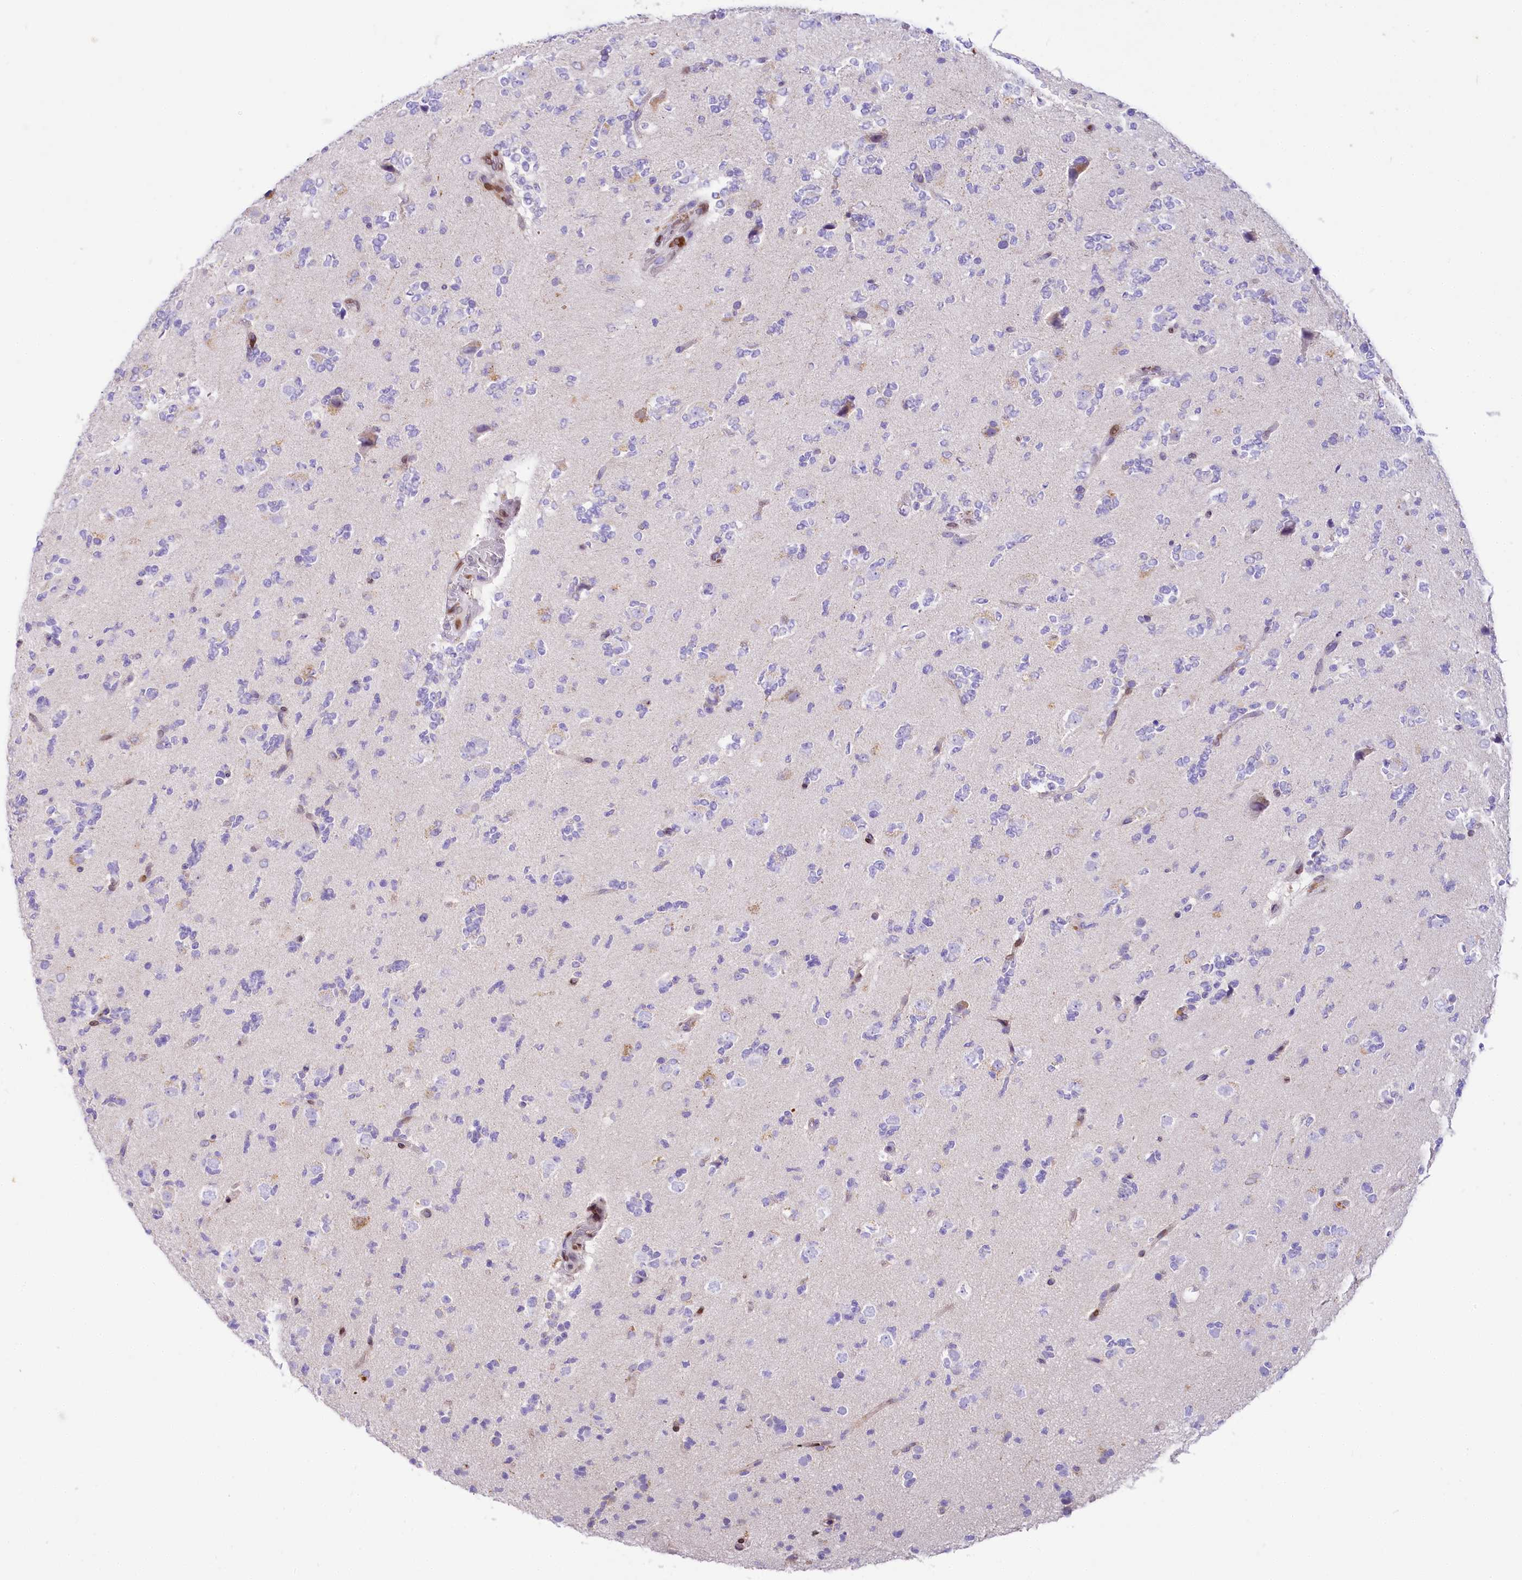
{"staining": {"intensity": "negative", "quantity": "none", "location": "none"}, "tissue": "glioma", "cell_type": "Tumor cells", "image_type": "cancer", "snomed": [{"axis": "morphology", "description": "Glioma, malignant, High grade"}, {"axis": "topography", "description": "Brain"}], "caption": "Tumor cells show no significant expression in glioma.", "gene": "PPIP5K2", "patient": {"sex": "female", "age": 62}}